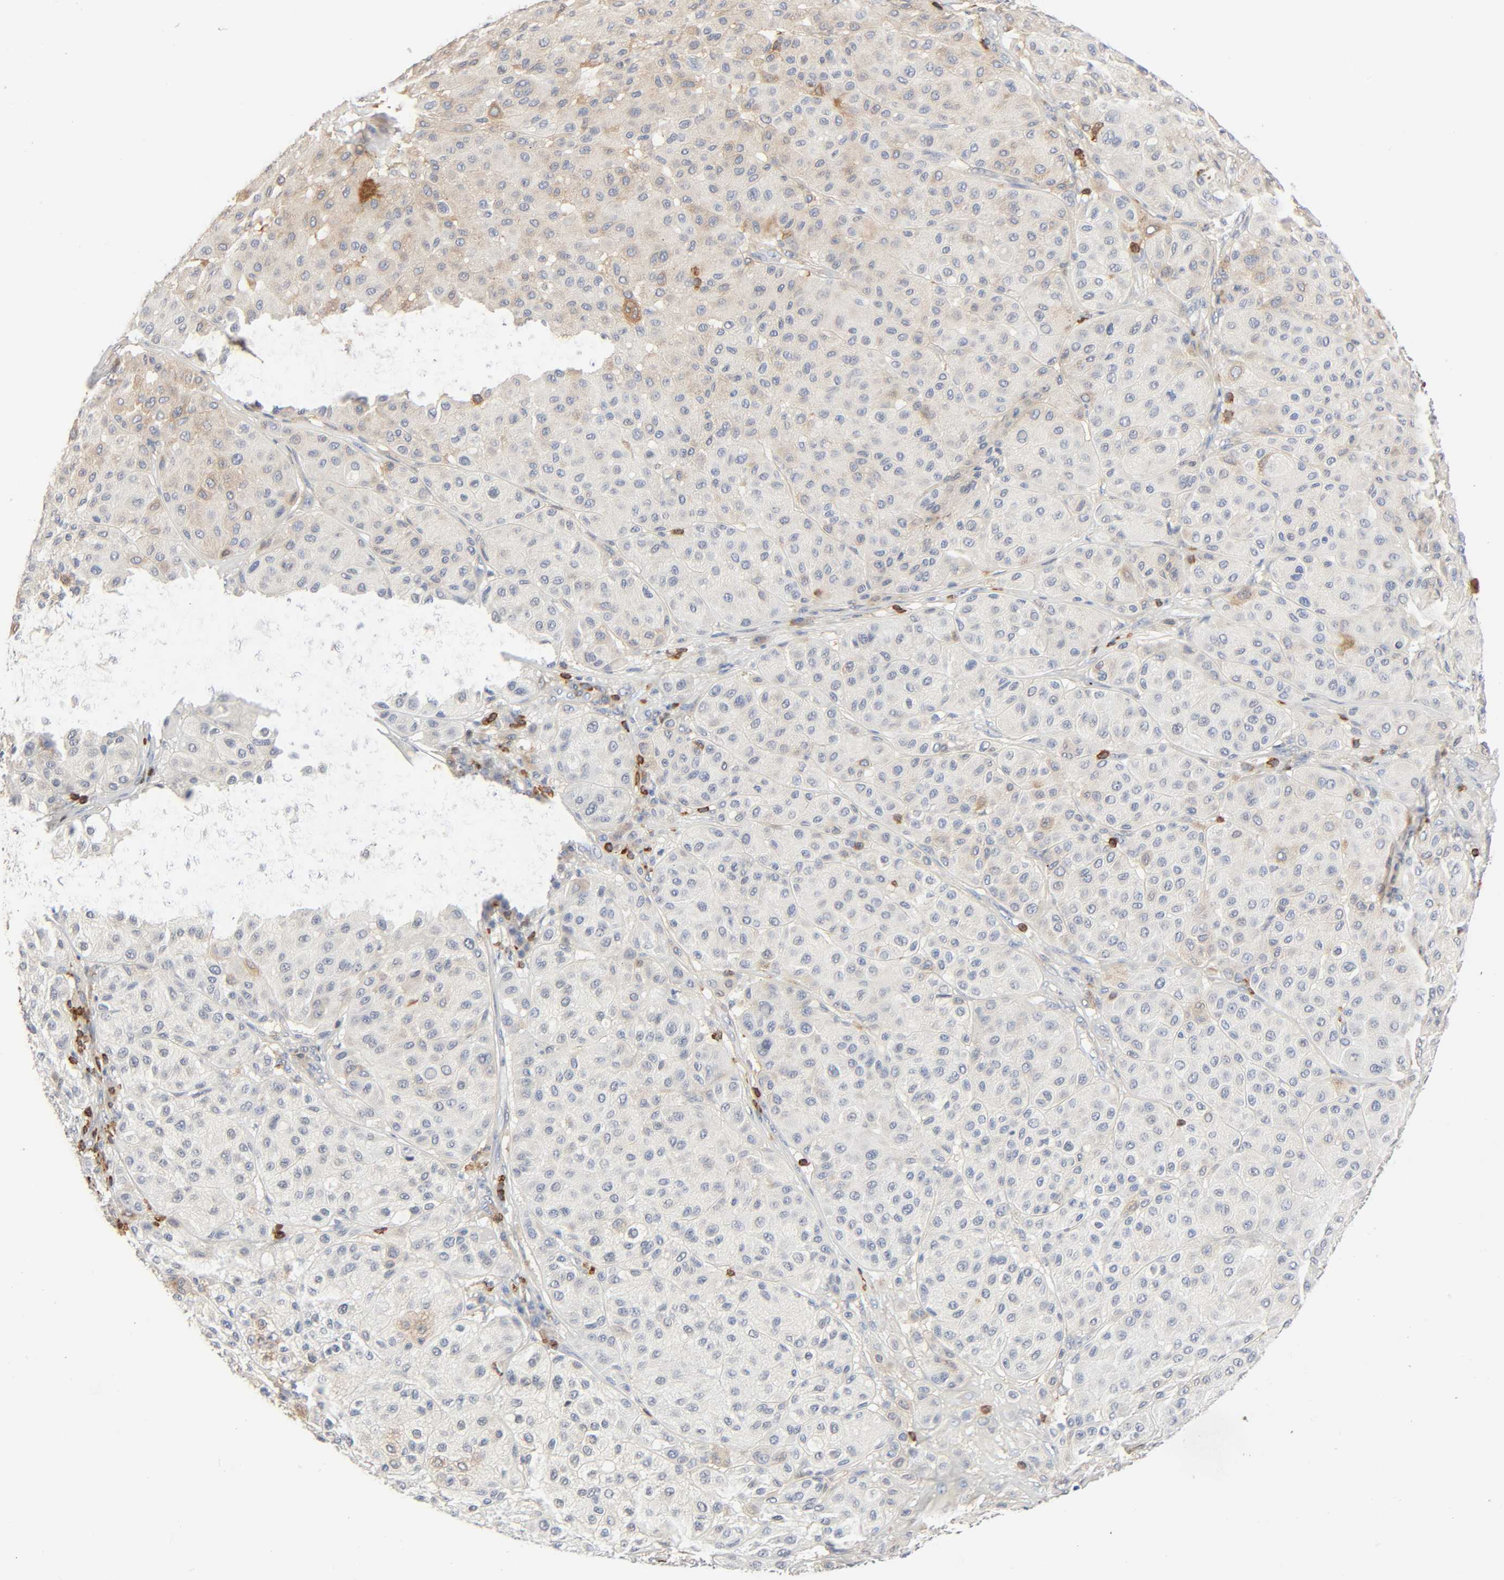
{"staining": {"intensity": "moderate", "quantity": "<25%", "location": "cytoplasmic/membranous"}, "tissue": "melanoma", "cell_type": "Tumor cells", "image_type": "cancer", "snomed": [{"axis": "morphology", "description": "Normal tissue, NOS"}, {"axis": "morphology", "description": "Malignant melanoma, Metastatic site"}, {"axis": "topography", "description": "Skin"}], "caption": "Protein expression analysis of human malignant melanoma (metastatic site) reveals moderate cytoplasmic/membranous positivity in approximately <25% of tumor cells.", "gene": "BIN1", "patient": {"sex": "male", "age": 41}}